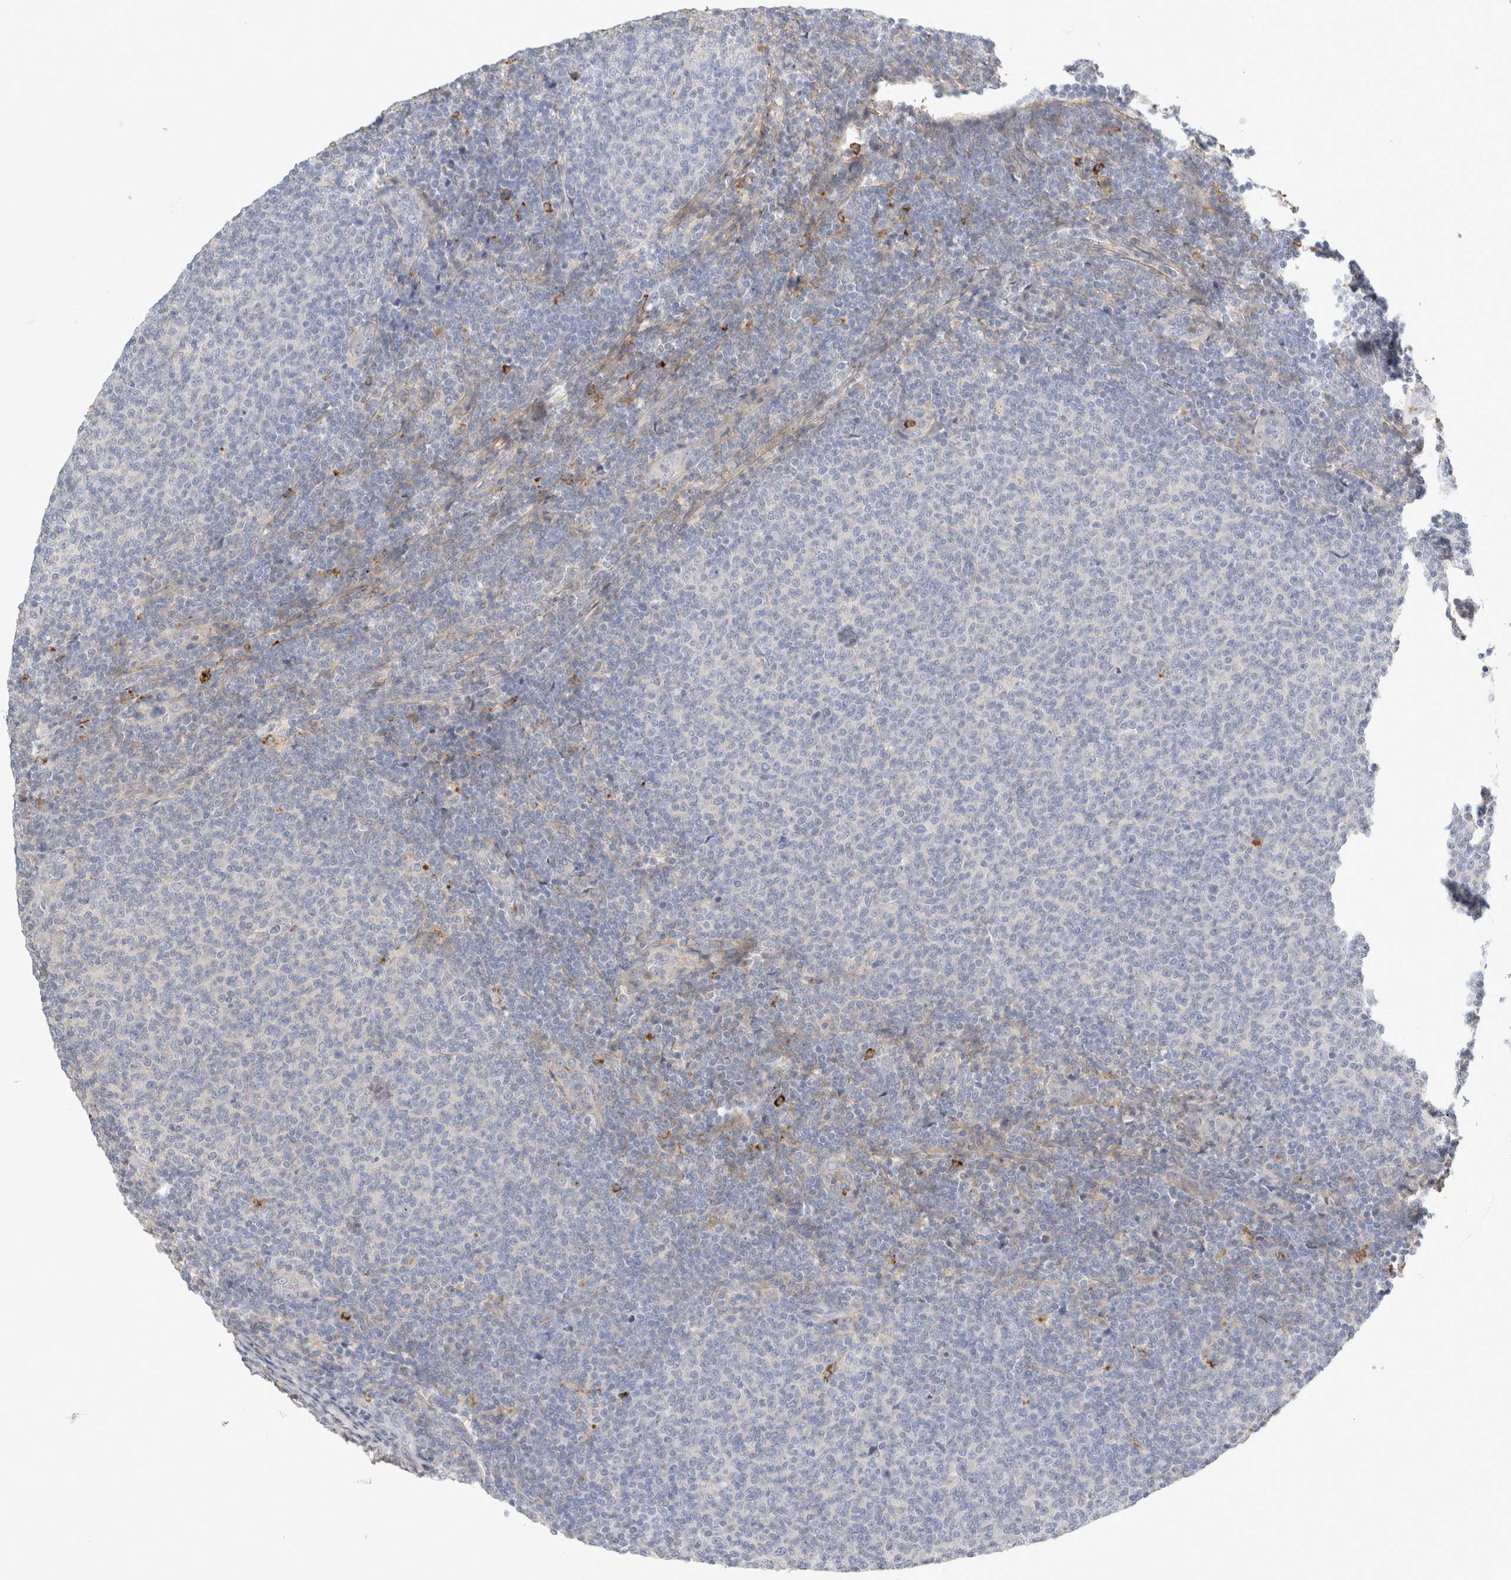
{"staining": {"intensity": "negative", "quantity": "none", "location": "none"}, "tissue": "lymphoma", "cell_type": "Tumor cells", "image_type": "cancer", "snomed": [{"axis": "morphology", "description": "Malignant lymphoma, non-Hodgkin's type, Low grade"}, {"axis": "topography", "description": "Lymph node"}], "caption": "DAB (3,3'-diaminobenzidine) immunohistochemical staining of lymphoma reveals no significant expression in tumor cells.", "gene": "FGL2", "patient": {"sex": "male", "age": 66}}